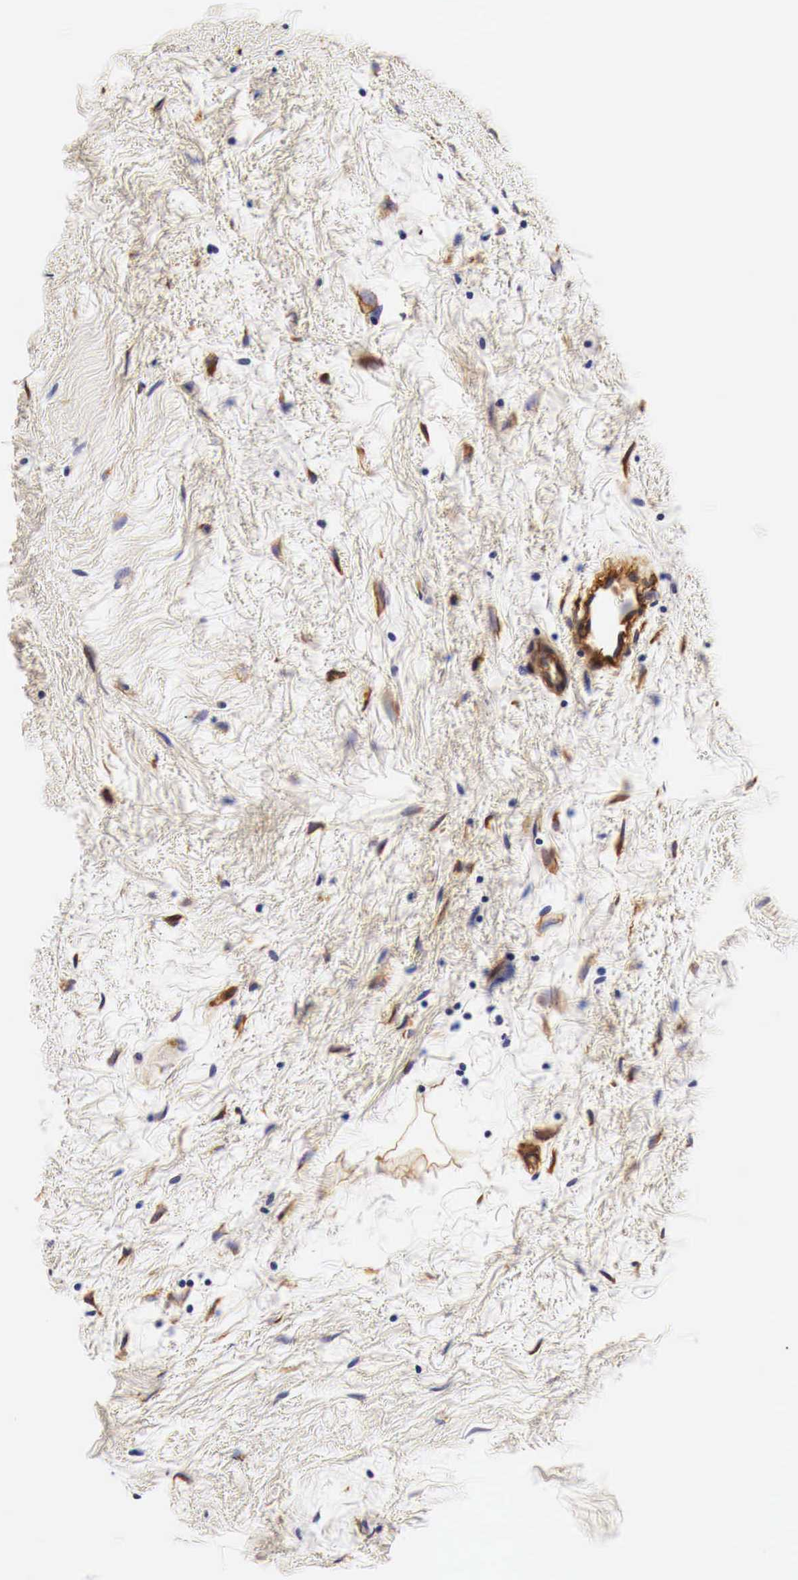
{"staining": {"intensity": "weak", "quantity": "<25%", "location": "cytoplasmic/membranous"}, "tissue": "breast cancer", "cell_type": "Tumor cells", "image_type": "cancer", "snomed": [{"axis": "morphology", "description": "Duct carcinoma"}, {"axis": "topography", "description": "Breast"}], "caption": "This micrograph is of breast cancer (infiltrating ductal carcinoma) stained with immunohistochemistry (IHC) to label a protein in brown with the nuclei are counter-stained blue. There is no expression in tumor cells. The staining is performed using DAB (3,3'-diaminobenzidine) brown chromogen with nuclei counter-stained in using hematoxylin.", "gene": "LAMB2", "patient": {"sex": "female", "age": 64}}